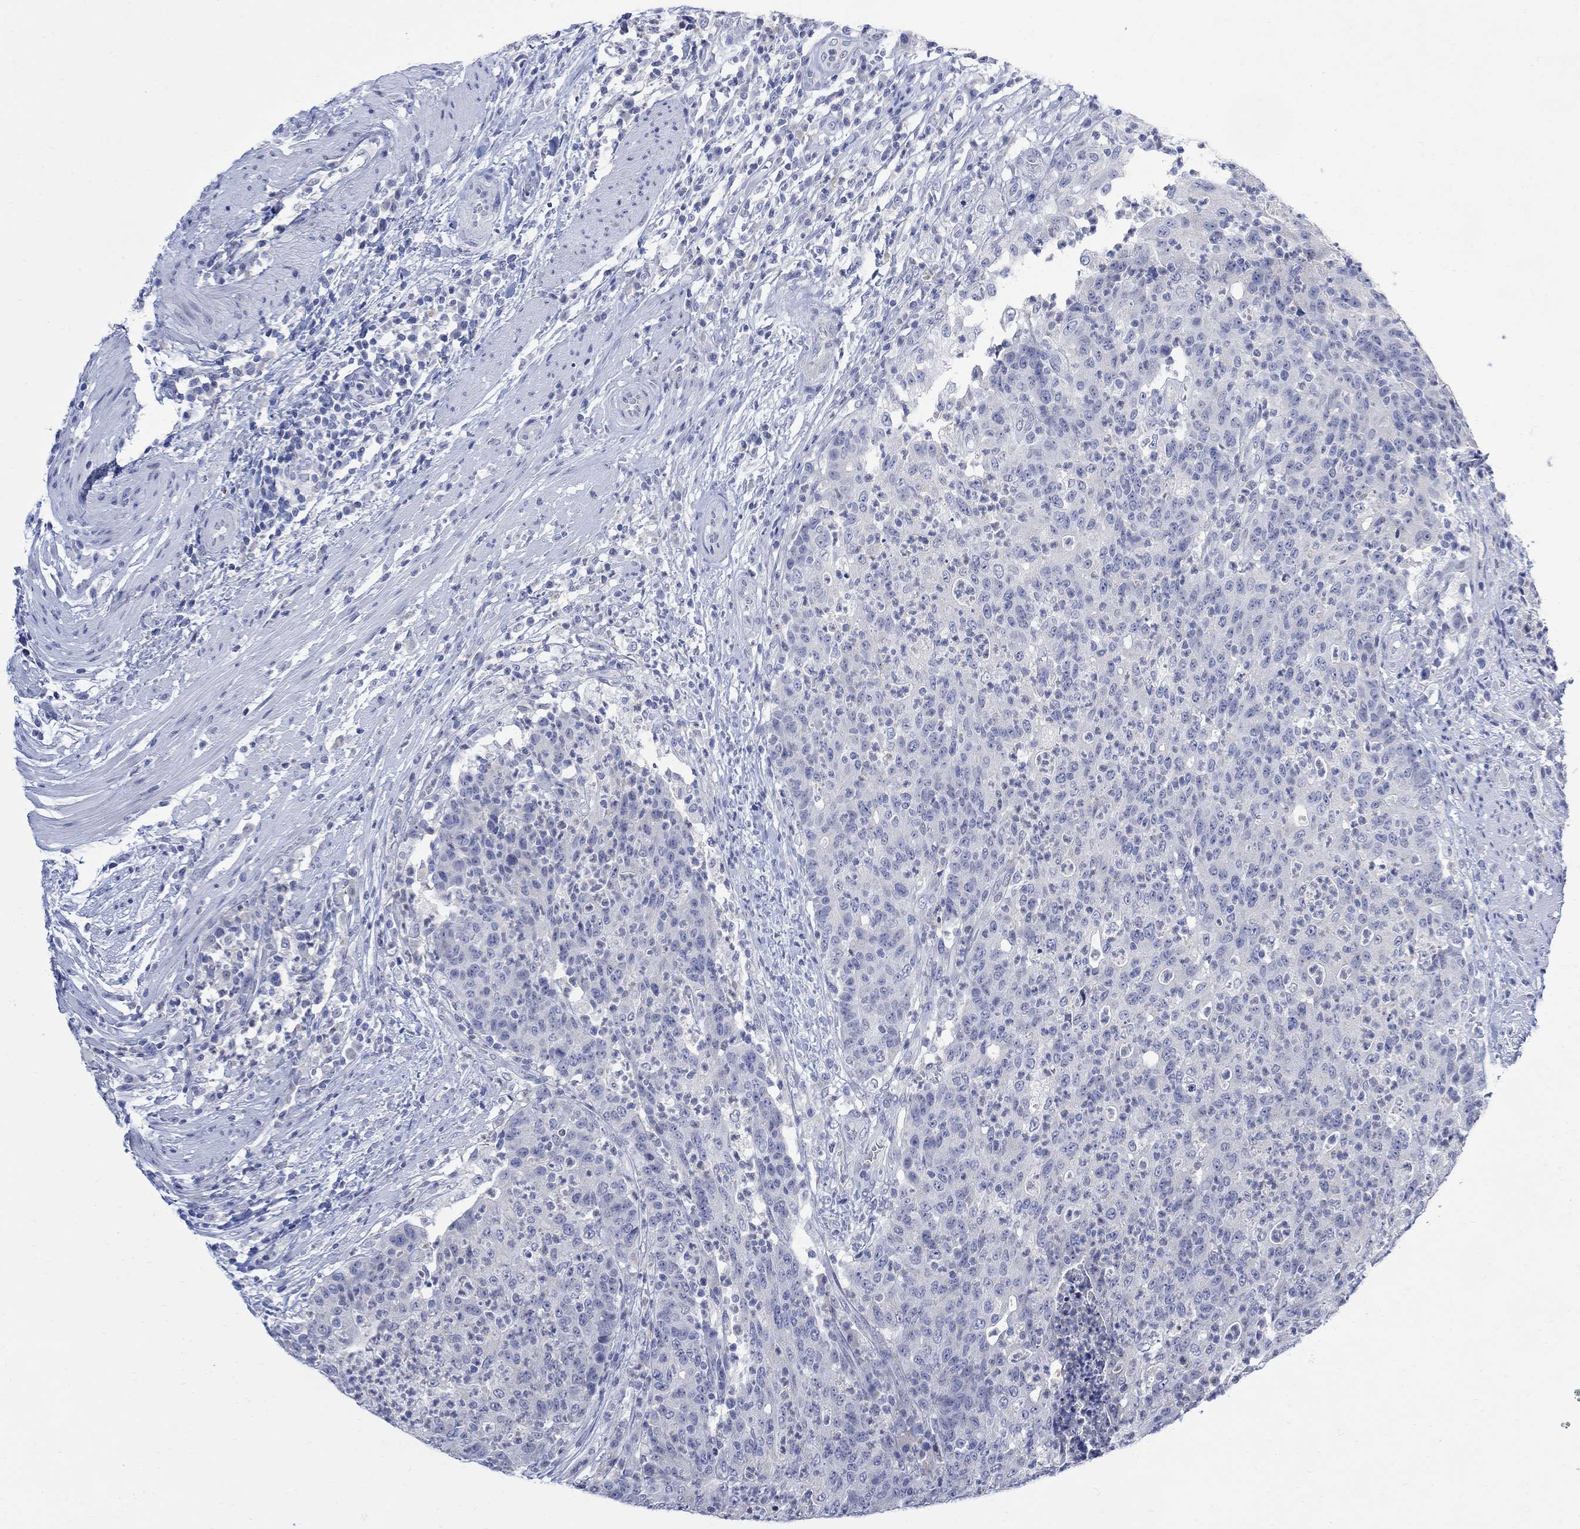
{"staining": {"intensity": "negative", "quantity": "none", "location": "none"}, "tissue": "colorectal cancer", "cell_type": "Tumor cells", "image_type": "cancer", "snomed": [{"axis": "morphology", "description": "Adenocarcinoma, NOS"}, {"axis": "topography", "description": "Colon"}], "caption": "This is an immunohistochemistry (IHC) histopathology image of human colorectal cancer (adenocarcinoma). There is no staining in tumor cells.", "gene": "FBP2", "patient": {"sex": "male", "age": 70}}